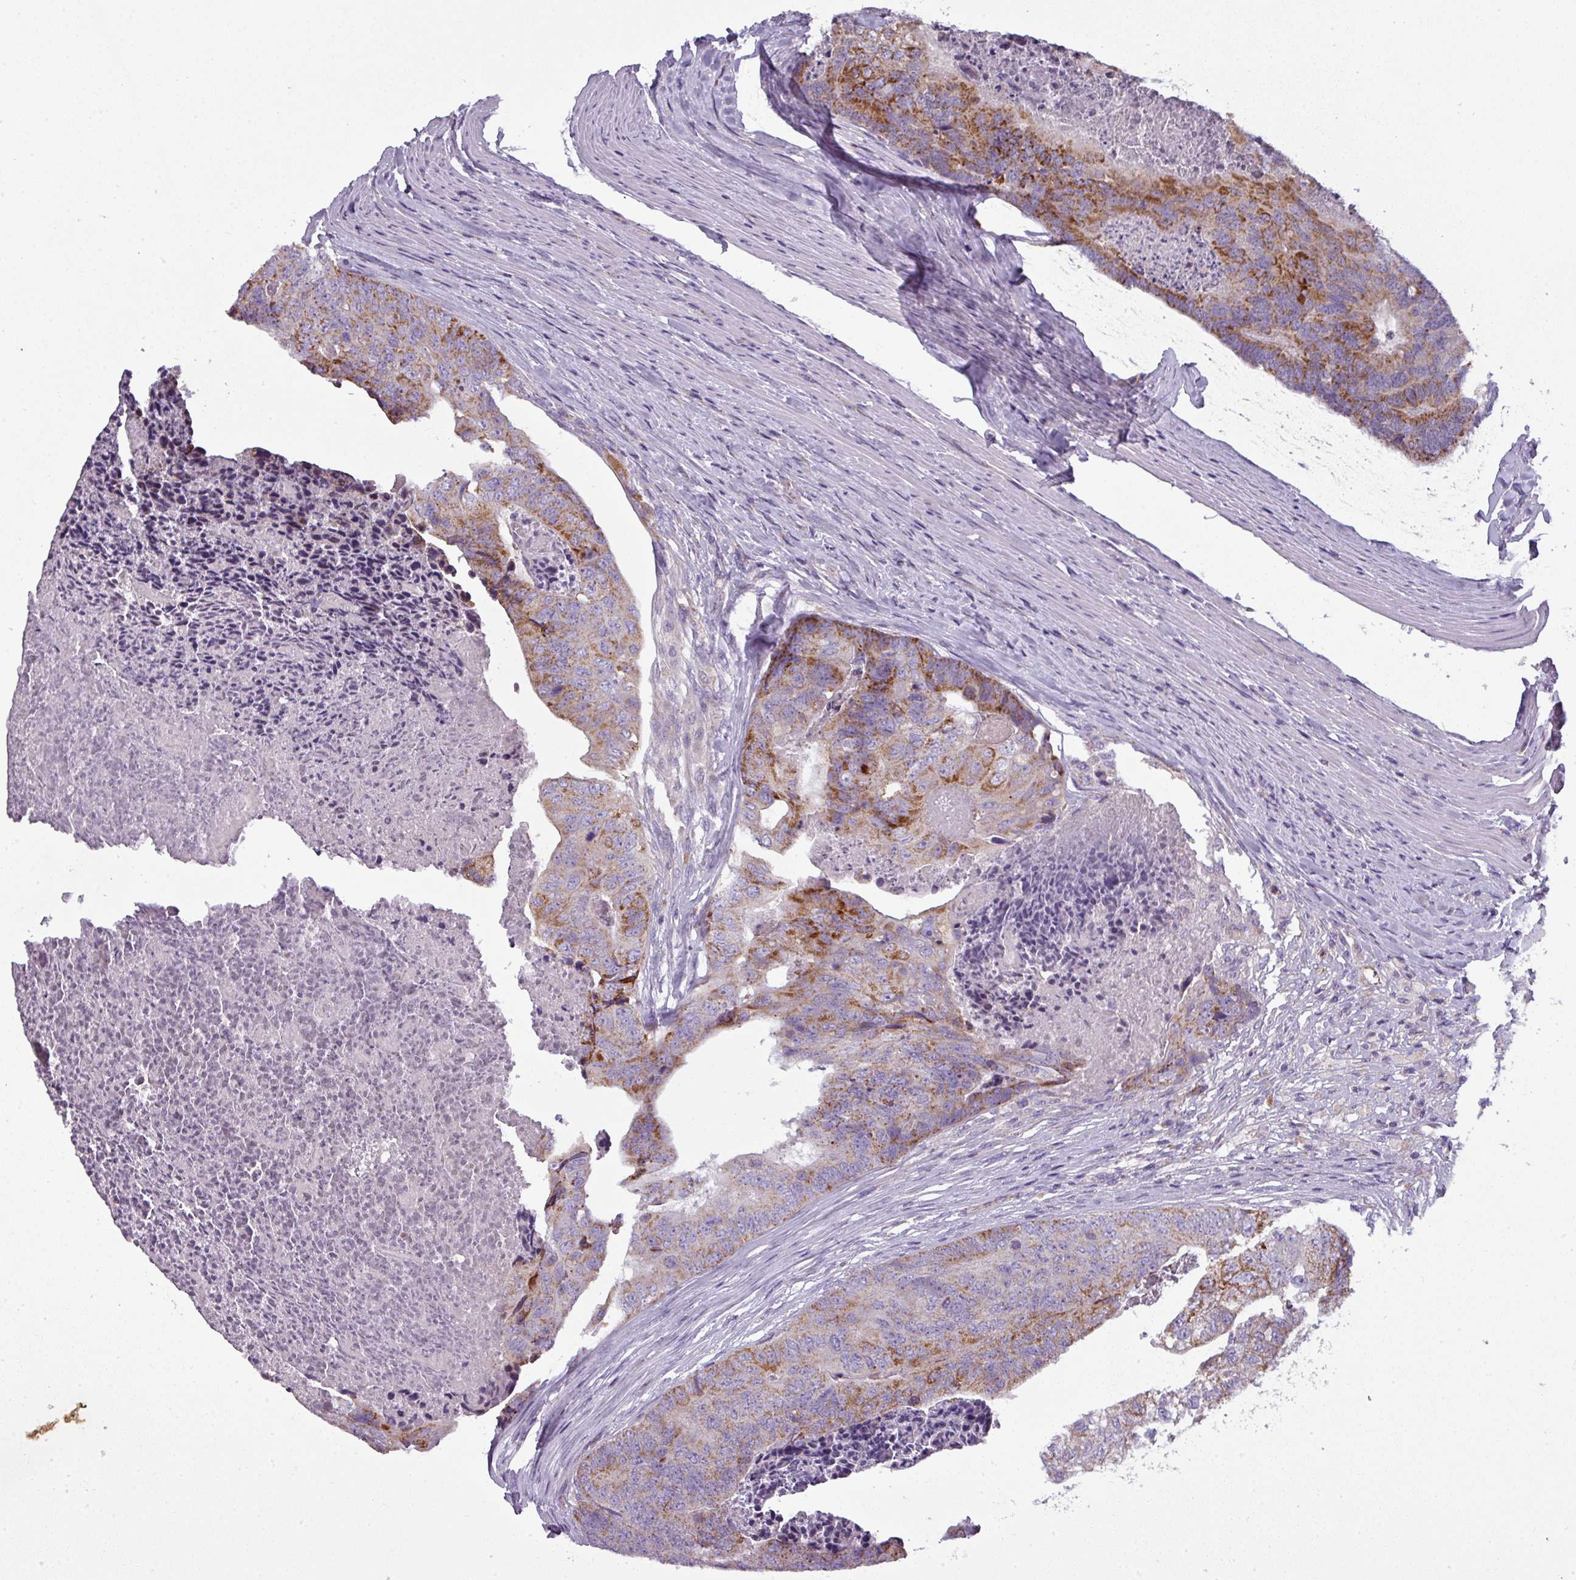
{"staining": {"intensity": "moderate", "quantity": "25%-75%", "location": "cytoplasmic/membranous"}, "tissue": "colorectal cancer", "cell_type": "Tumor cells", "image_type": "cancer", "snomed": [{"axis": "morphology", "description": "Adenocarcinoma, NOS"}, {"axis": "topography", "description": "Colon"}], "caption": "Immunohistochemical staining of adenocarcinoma (colorectal) reveals medium levels of moderate cytoplasmic/membranous protein positivity in approximately 25%-75% of tumor cells.", "gene": "PNMA6A", "patient": {"sex": "female", "age": 67}}